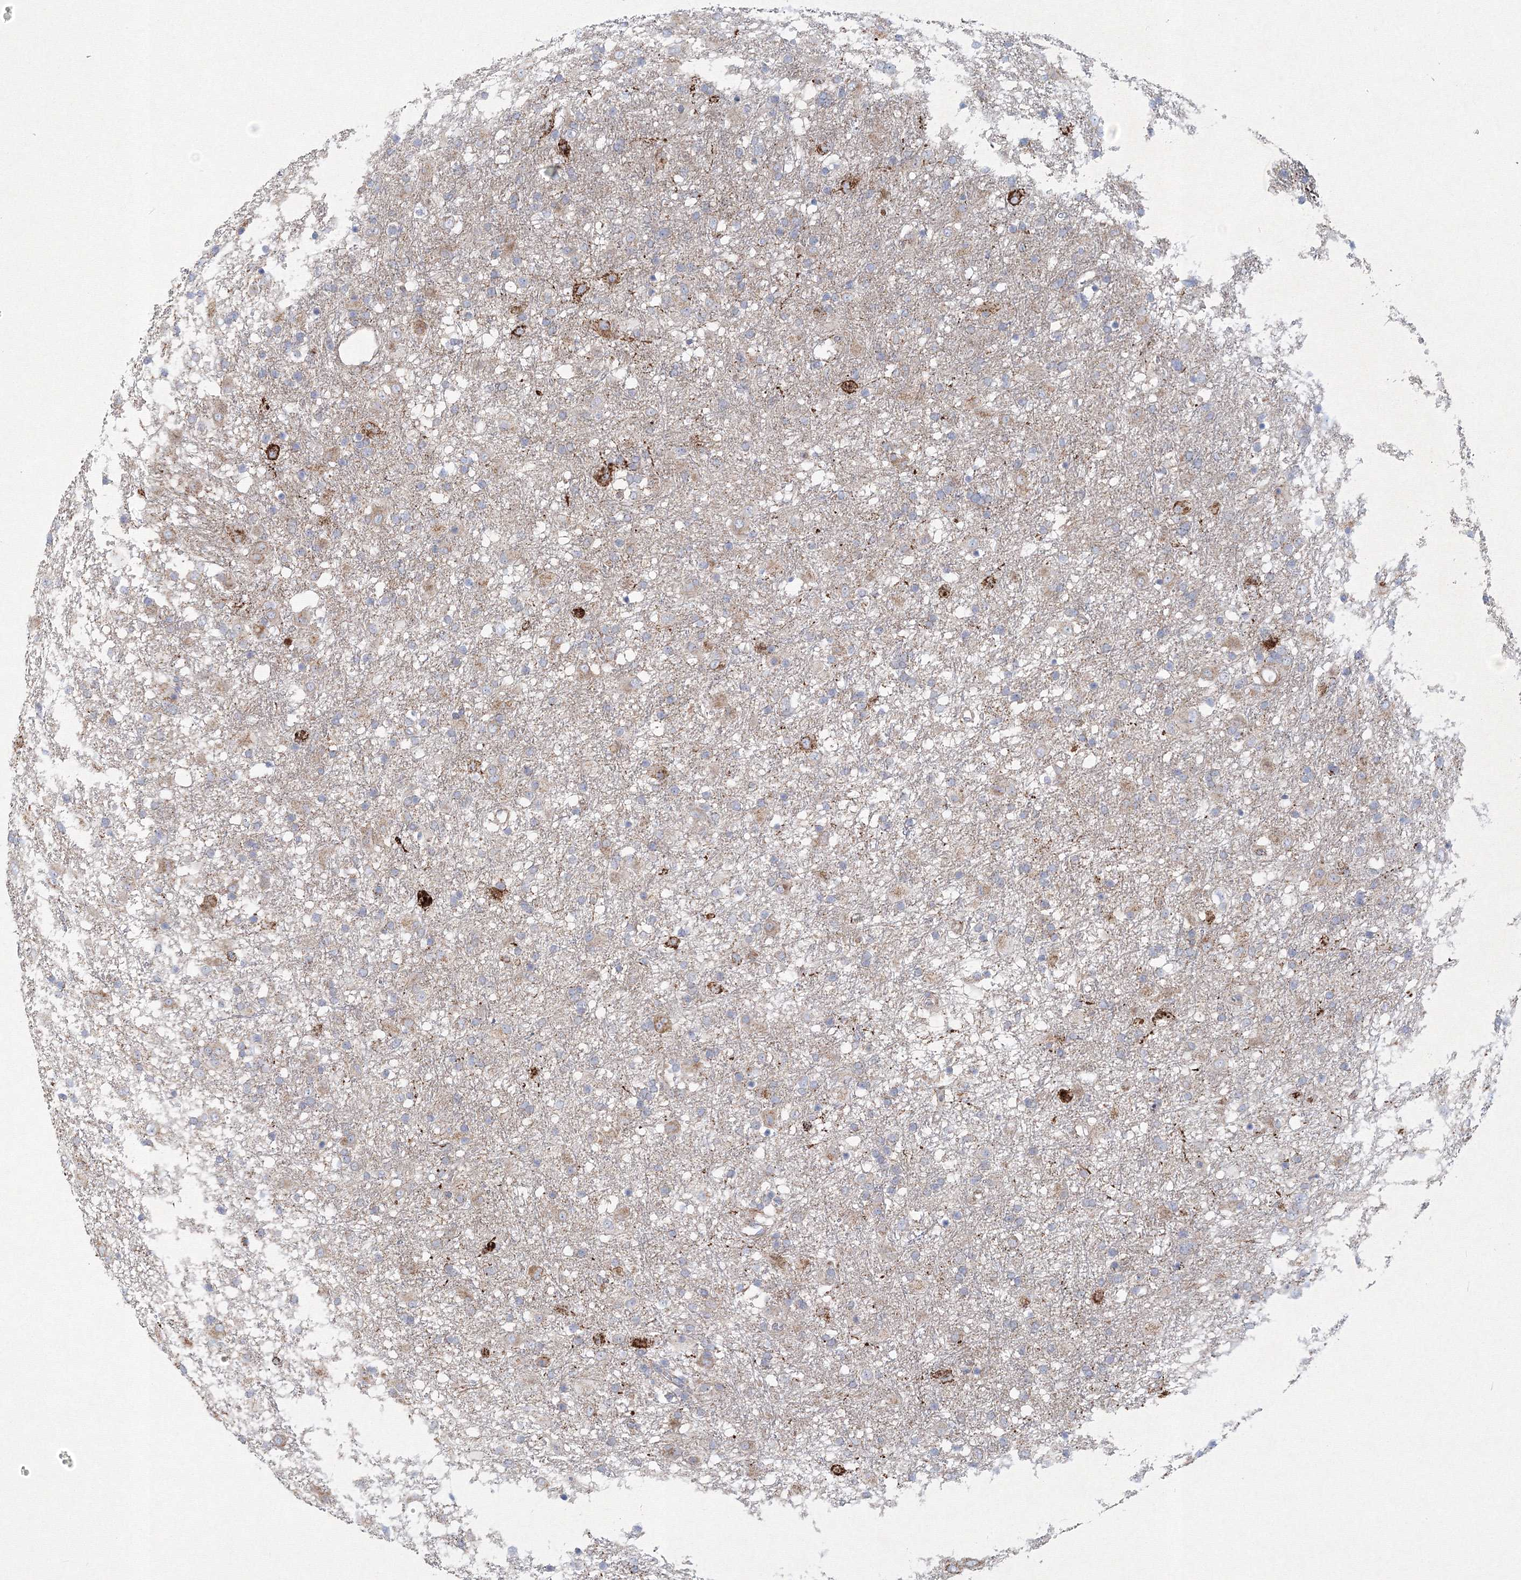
{"staining": {"intensity": "moderate", "quantity": "<25%", "location": "cytoplasmic/membranous"}, "tissue": "glioma", "cell_type": "Tumor cells", "image_type": "cancer", "snomed": [{"axis": "morphology", "description": "Glioma, malignant, Low grade"}, {"axis": "topography", "description": "Brain"}], "caption": "A brown stain highlights moderate cytoplasmic/membranous staining of a protein in malignant glioma (low-grade) tumor cells.", "gene": "WDR49", "patient": {"sex": "male", "age": 65}}